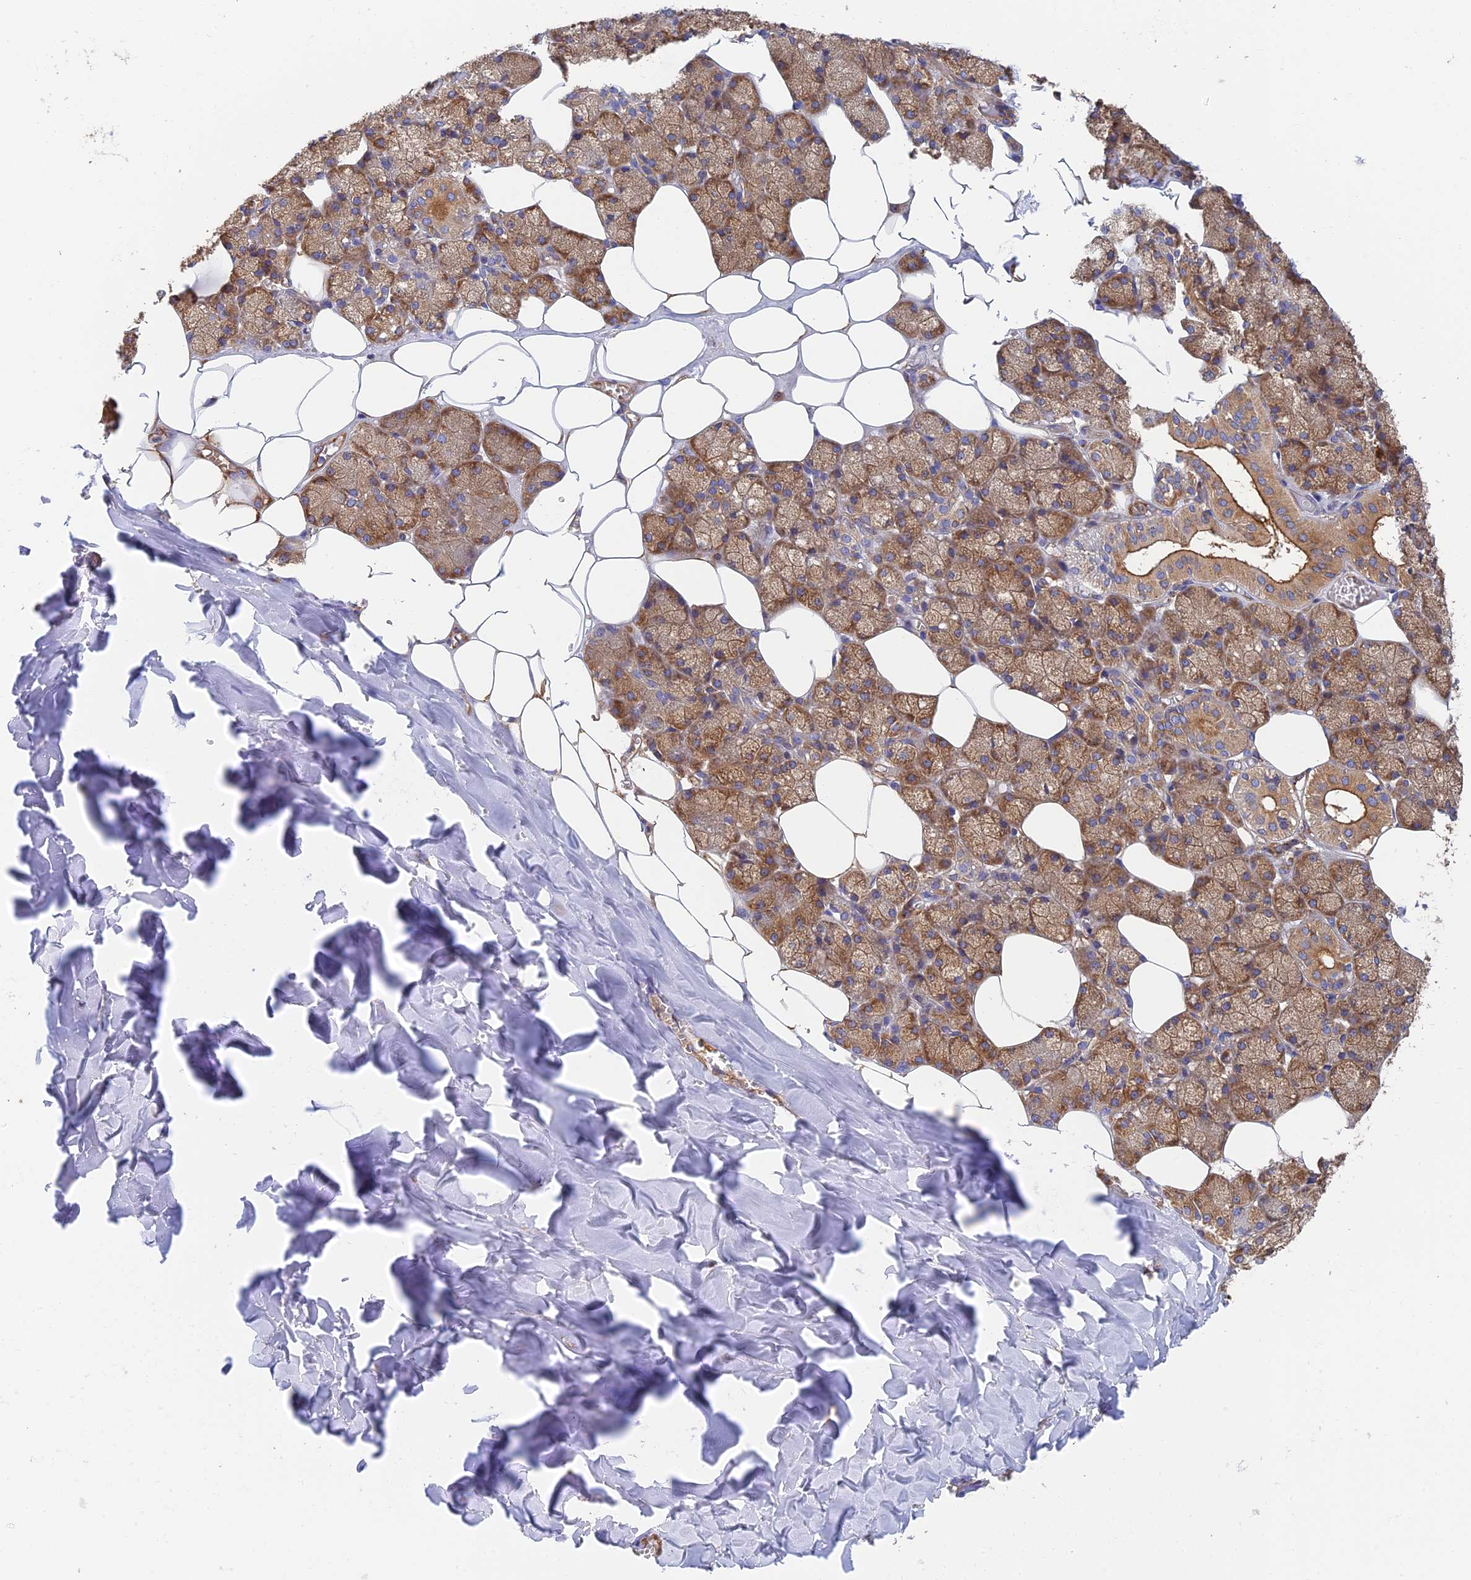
{"staining": {"intensity": "moderate", "quantity": ">75%", "location": "cytoplasmic/membranous"}, "tissue": "salivary gland", "cell_type": "Glandular cells", "image_type": "normal", "snomed": [{"axis": "morphology", "description": "Normal tissue, NOS"}, {"axis": "topography", "description": "Salivary gland"}], "caption": "Approximately >75% of glandular cells in normal human salivary gland exhibit moderate cytoplasmic/membranous protein staining as visualized by brown immunohistochemical staining.", "gene": "DCTN2", "patient": {"sex": "male", "age": 62}}